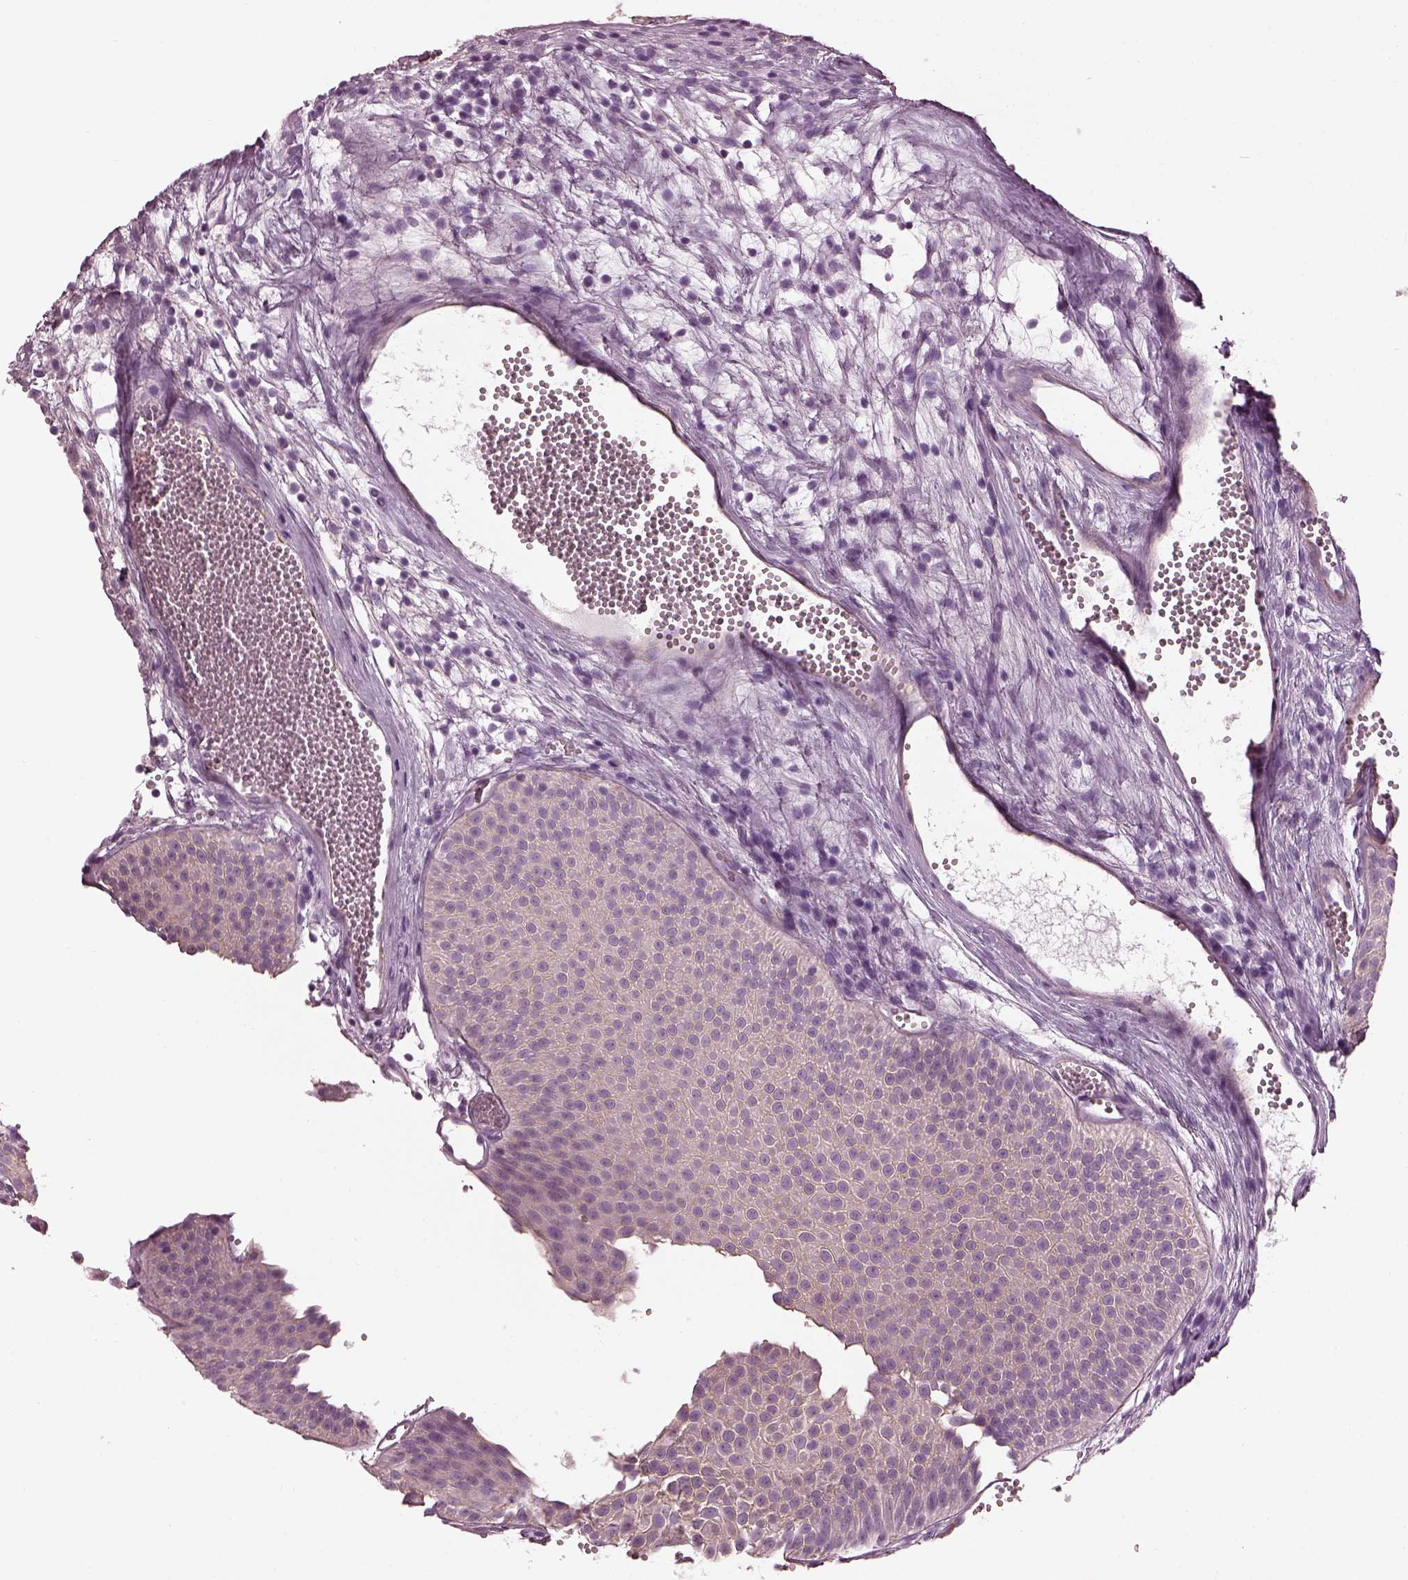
{"staining": {"intensity": "negative", "quantity": "none", "location": "none"}, "tissue": "urothelial cancer", "cell_type": "Tumor cells", "image_type": "cancer", "snomed": [{"axis": "morphology", "description": "Urothelial carcinoma, Low grade"}, {"axis": "topography", "description": "Urinary bladder"}], "caption": "The immunohistochemistry photomicrograph has no significant expression in tumor cells of urothelial carcinoma (low-grade) tissue.", "gene": "BFSP1", "patient": {"sex": "male", "age": 52}}